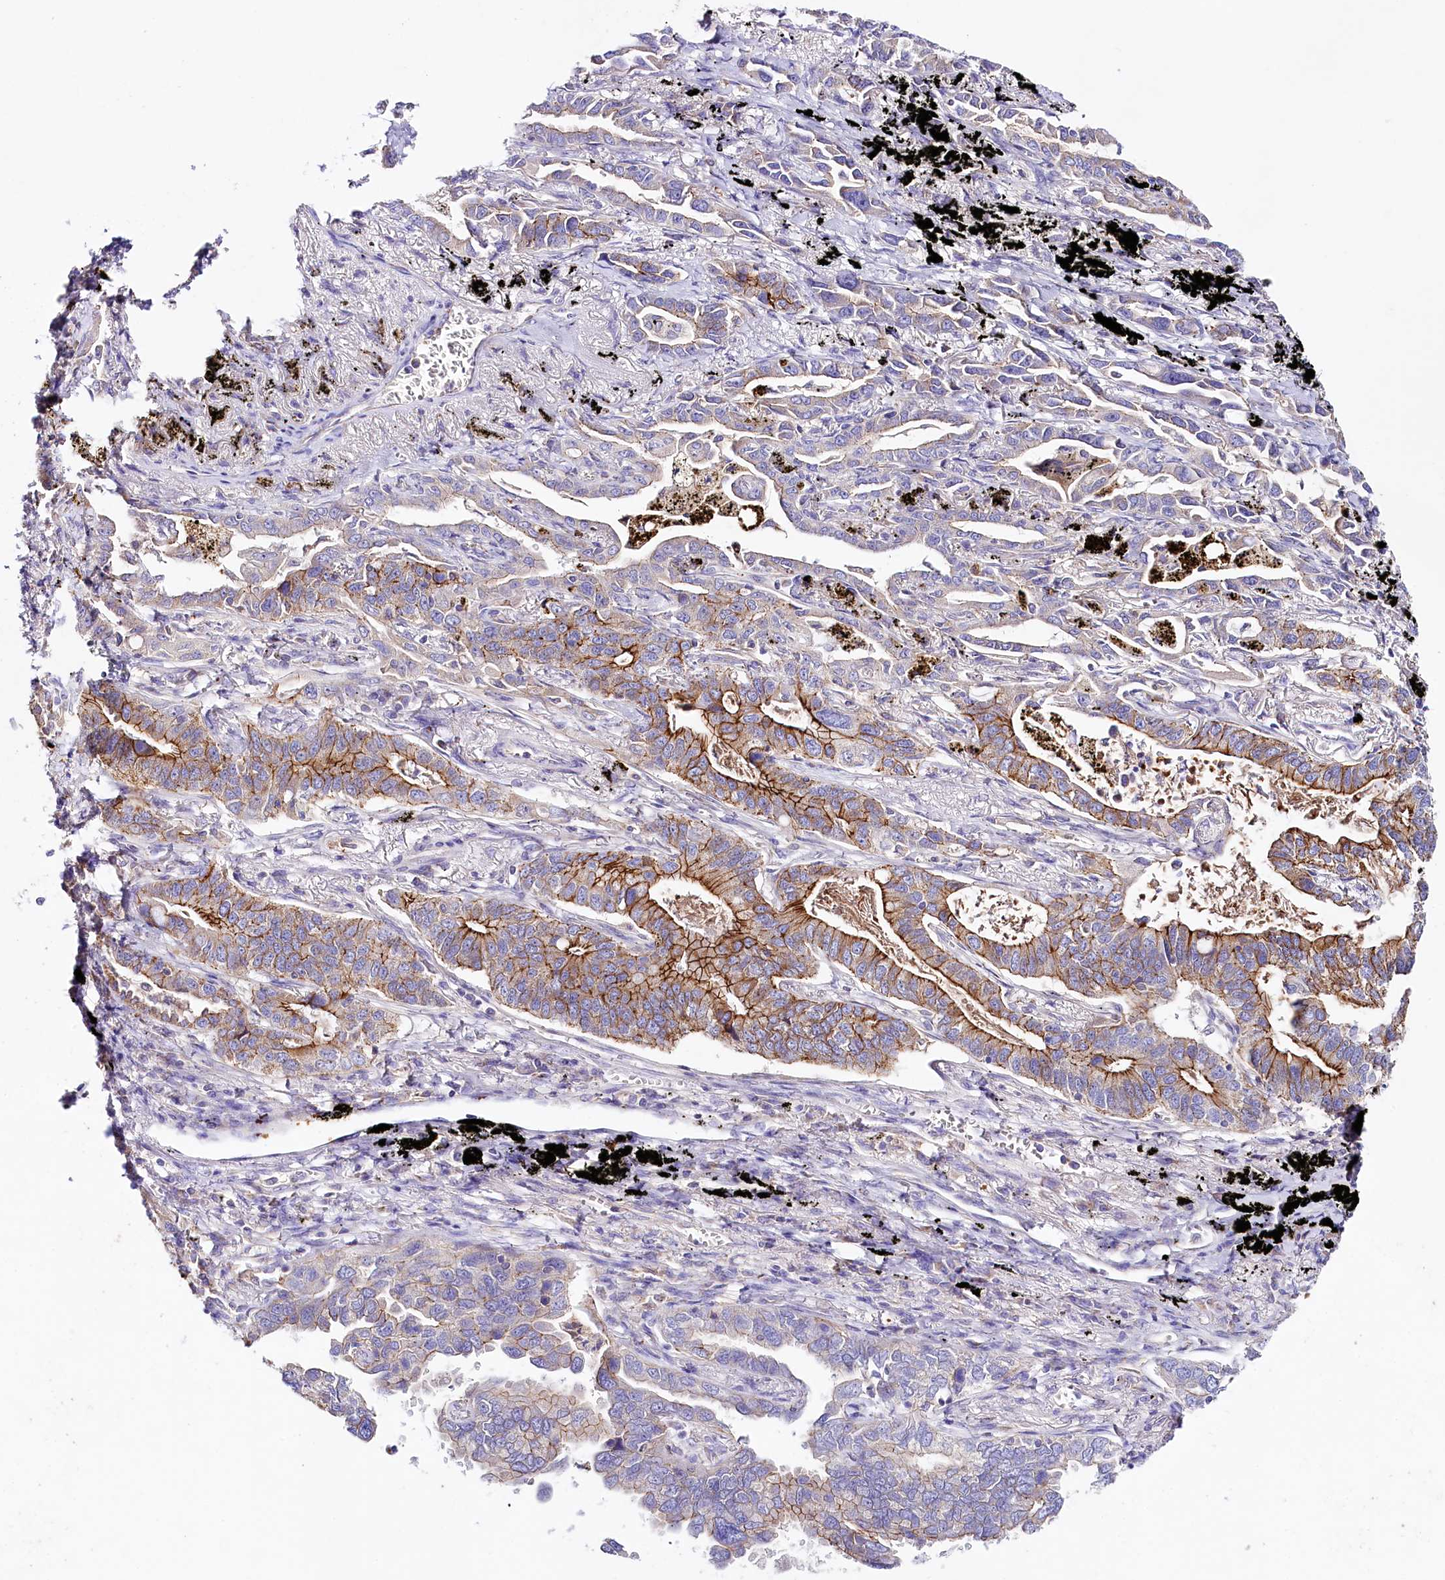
{"staining": {"intensity": "strong", "quantity": "25%-75%", "location": "cytoplasmic/membranous"}, "tissue": "lung cancer", "cell_type": "Tumor cells", "image_type": "cancer", "snomed": [{"axis": "morphology", "description": "Adenocarcinoma, NOS"}, {"axis": "topography", "description": "Lung"}], "caption": "The micrograph reveals immunohistochemical staining of lung adenocarcinoma. There is strong cytoplasmic/membranous staining is appreciated in about 25%-75% of tumor cells.", "gene": "SACM1L", "patient": {"sex": "male", "age": 67}}